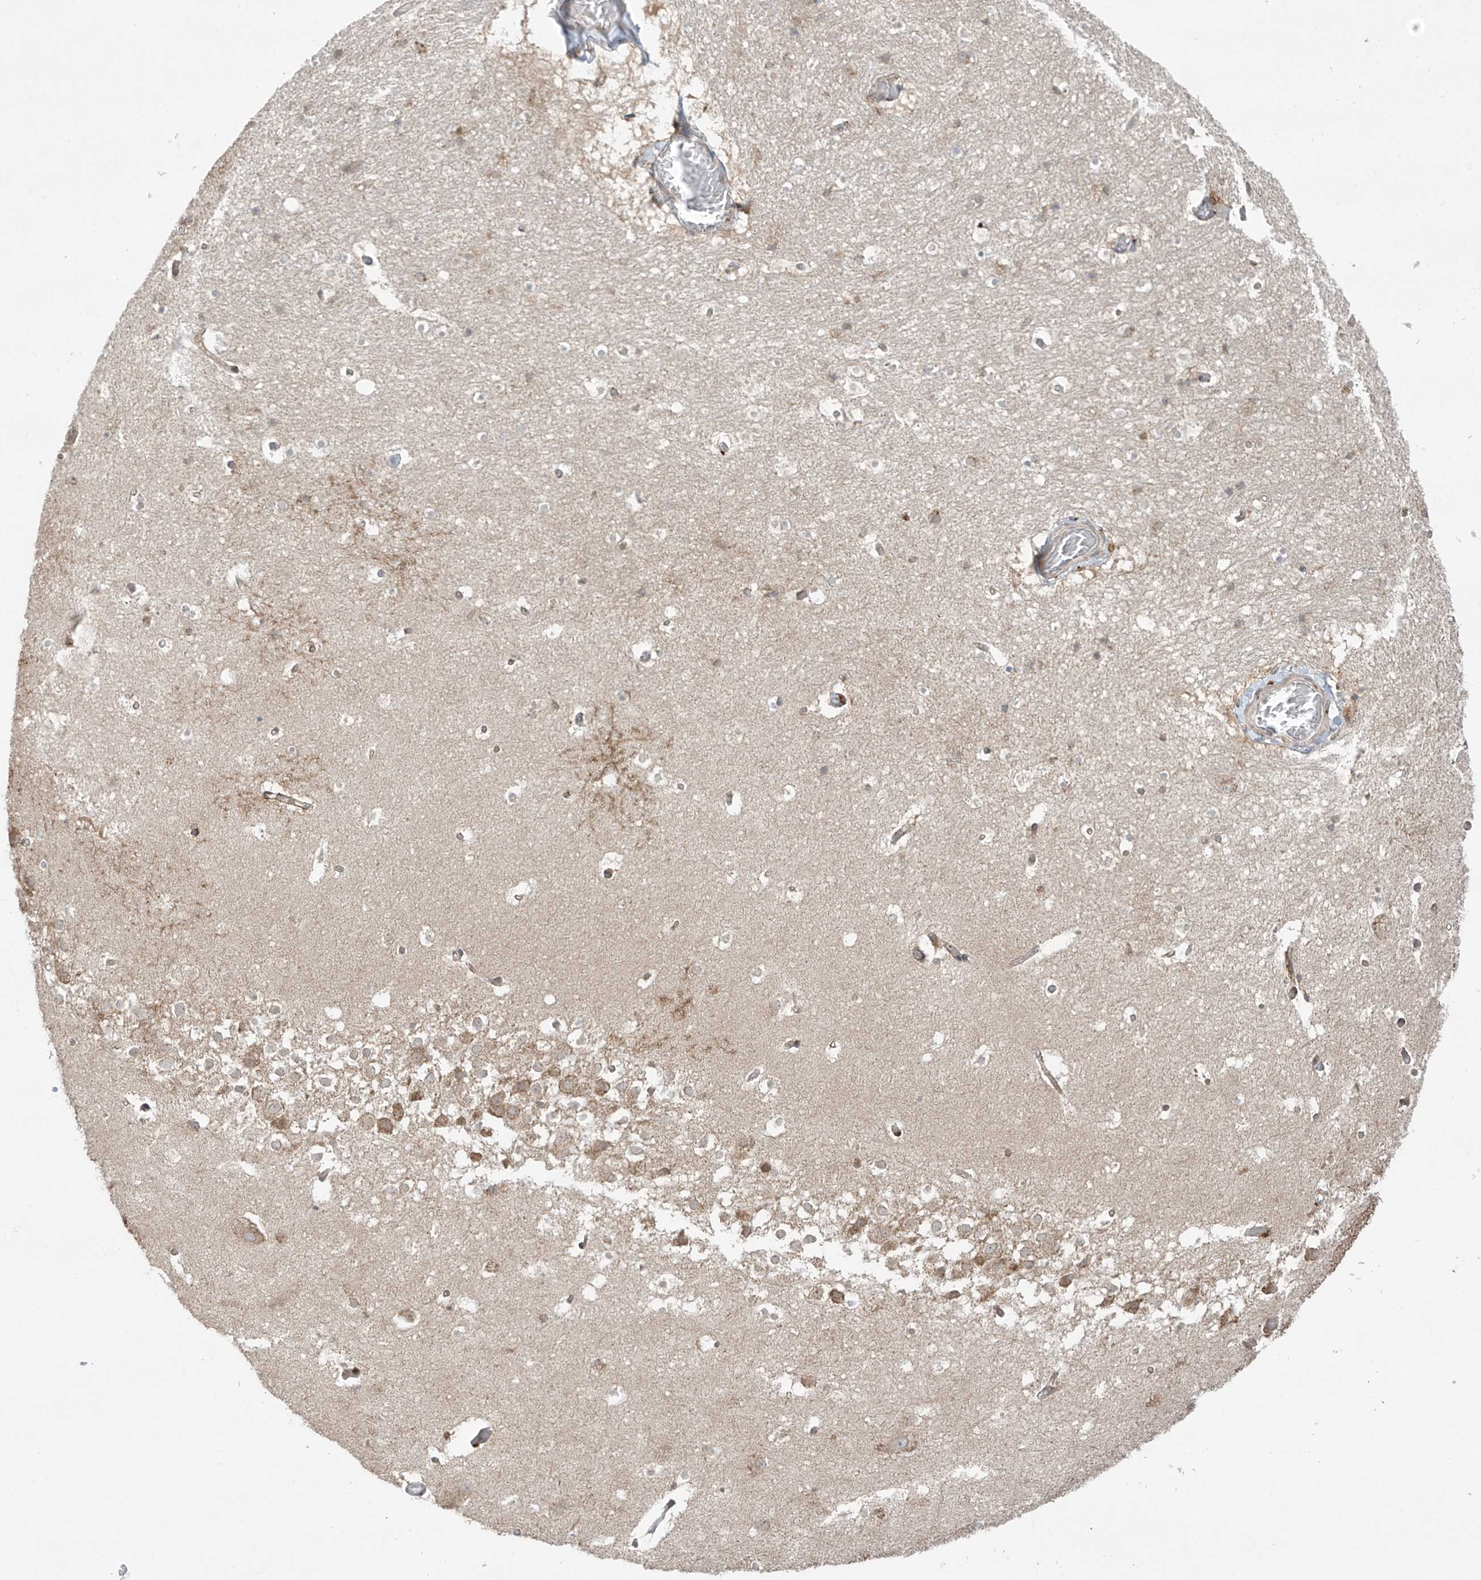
{"staining": {"intensity": "moderate", "quantity": "<25%", "location": "cytoplasmic/membranous"}, "tissue": "hippocampus", "cell_type": "Glial cells", "image_type": "normal", "snomed": [{"axis": "morphology", "description": "Normal tissue, NOS"}, {"axis": "topography", "description": "Hippocampus"}], "caption": "Moderate cytoplasmic/membranous expression for a protein is identified in about <25% of glial cells of unremarkable hippocampus using immunohistochemistry (IHC).", "gene": "PPAT", "patient": {"sex": "female", "age": 52}}